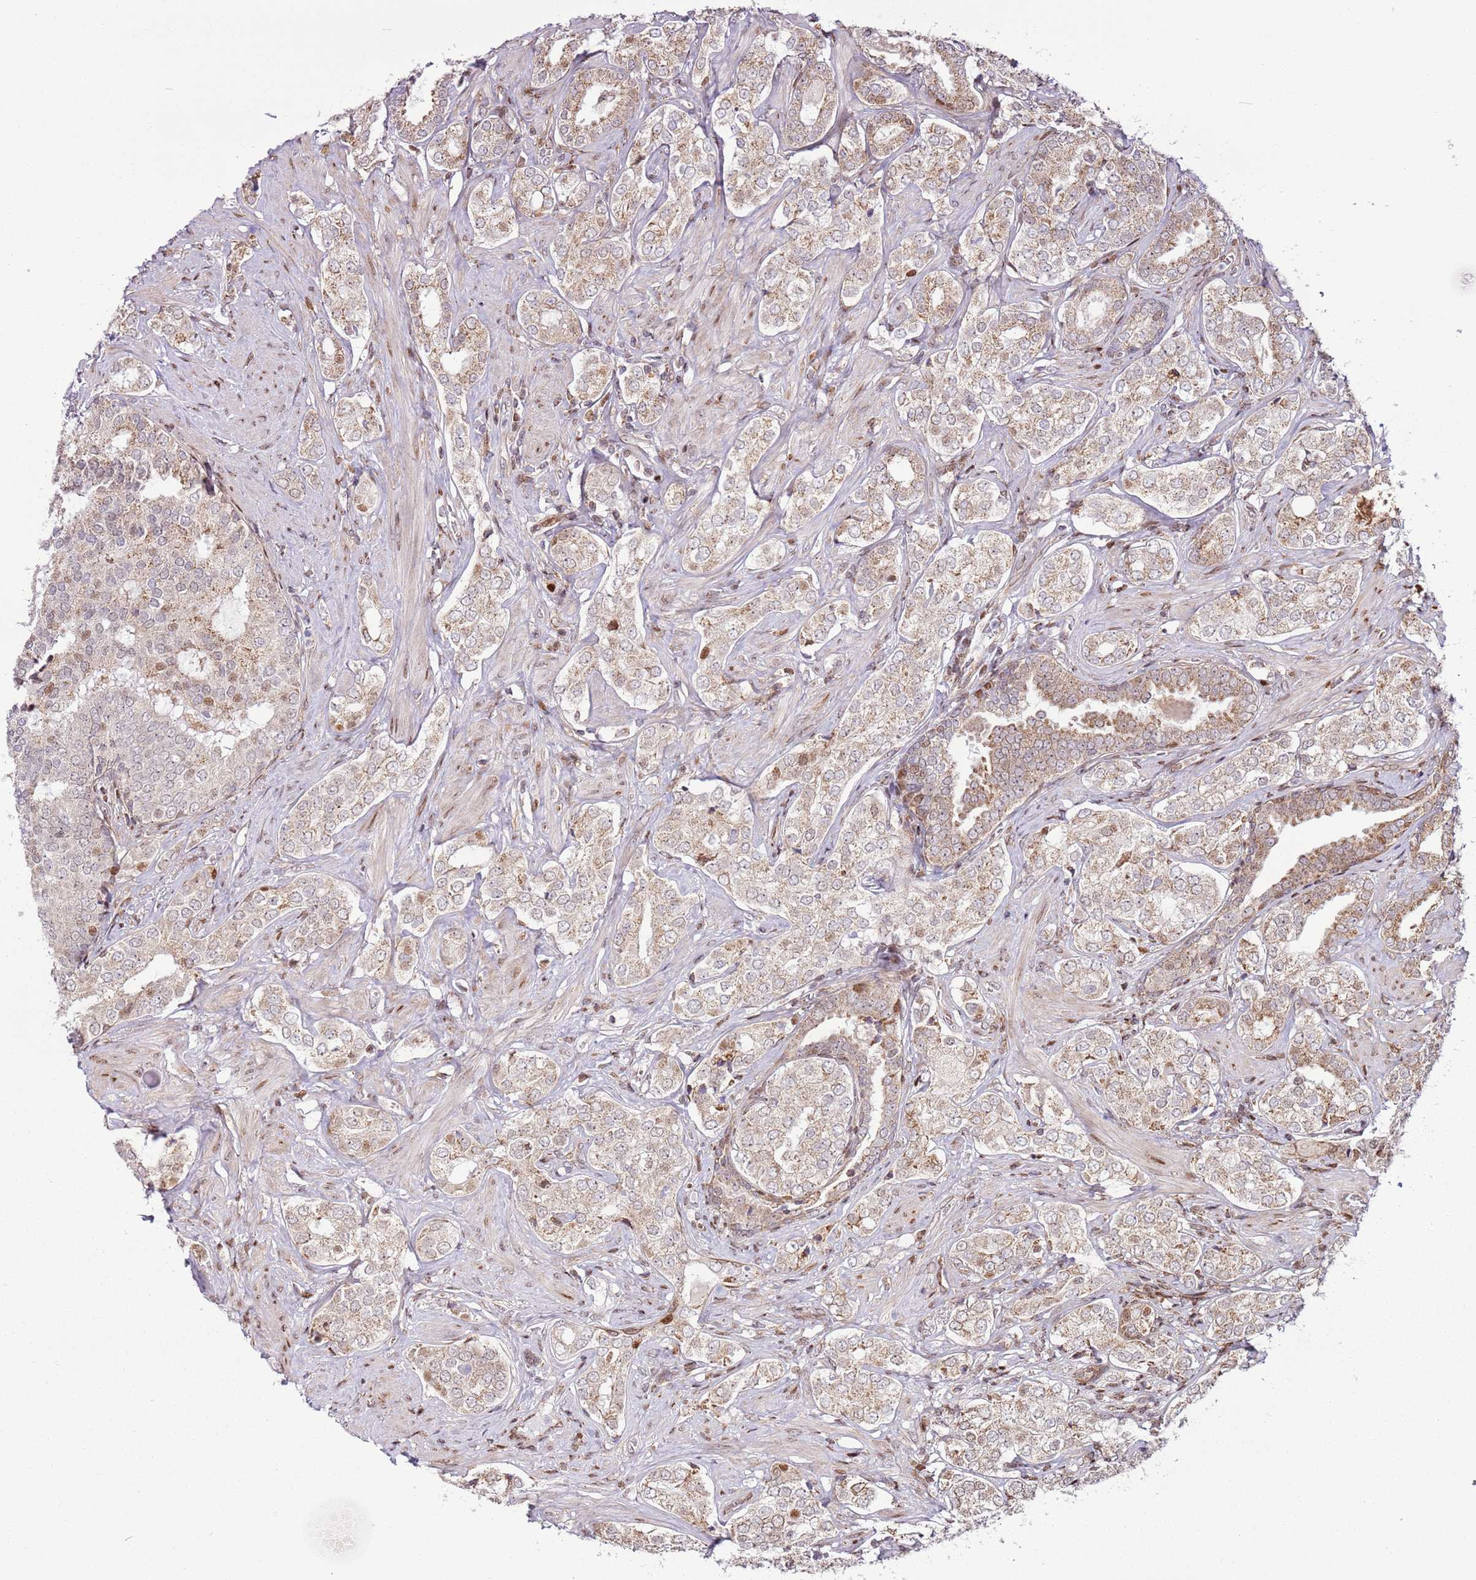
{"staining": {"intensity": "weak", "quantity": ">75%", "location": "cytoplasmic/membranous"}, "tissue": "prostate cancer", "cell_type": "Tumor cells", "image_type": "cancer", "snomed": [{"axis": "morphology", "description": "Adenocarcinoma, High grade"}, {"axis": "topography", "description": "Prostate"}], "caption": "Brown immunohistochemical staining in prostate adenocarcinoma (high-grade) reveals weak cytoplasmic/membranous staining in about >75% of tumor cells.", "gene": "PCTP", "patient": {"sex": "male", "age": 71}}